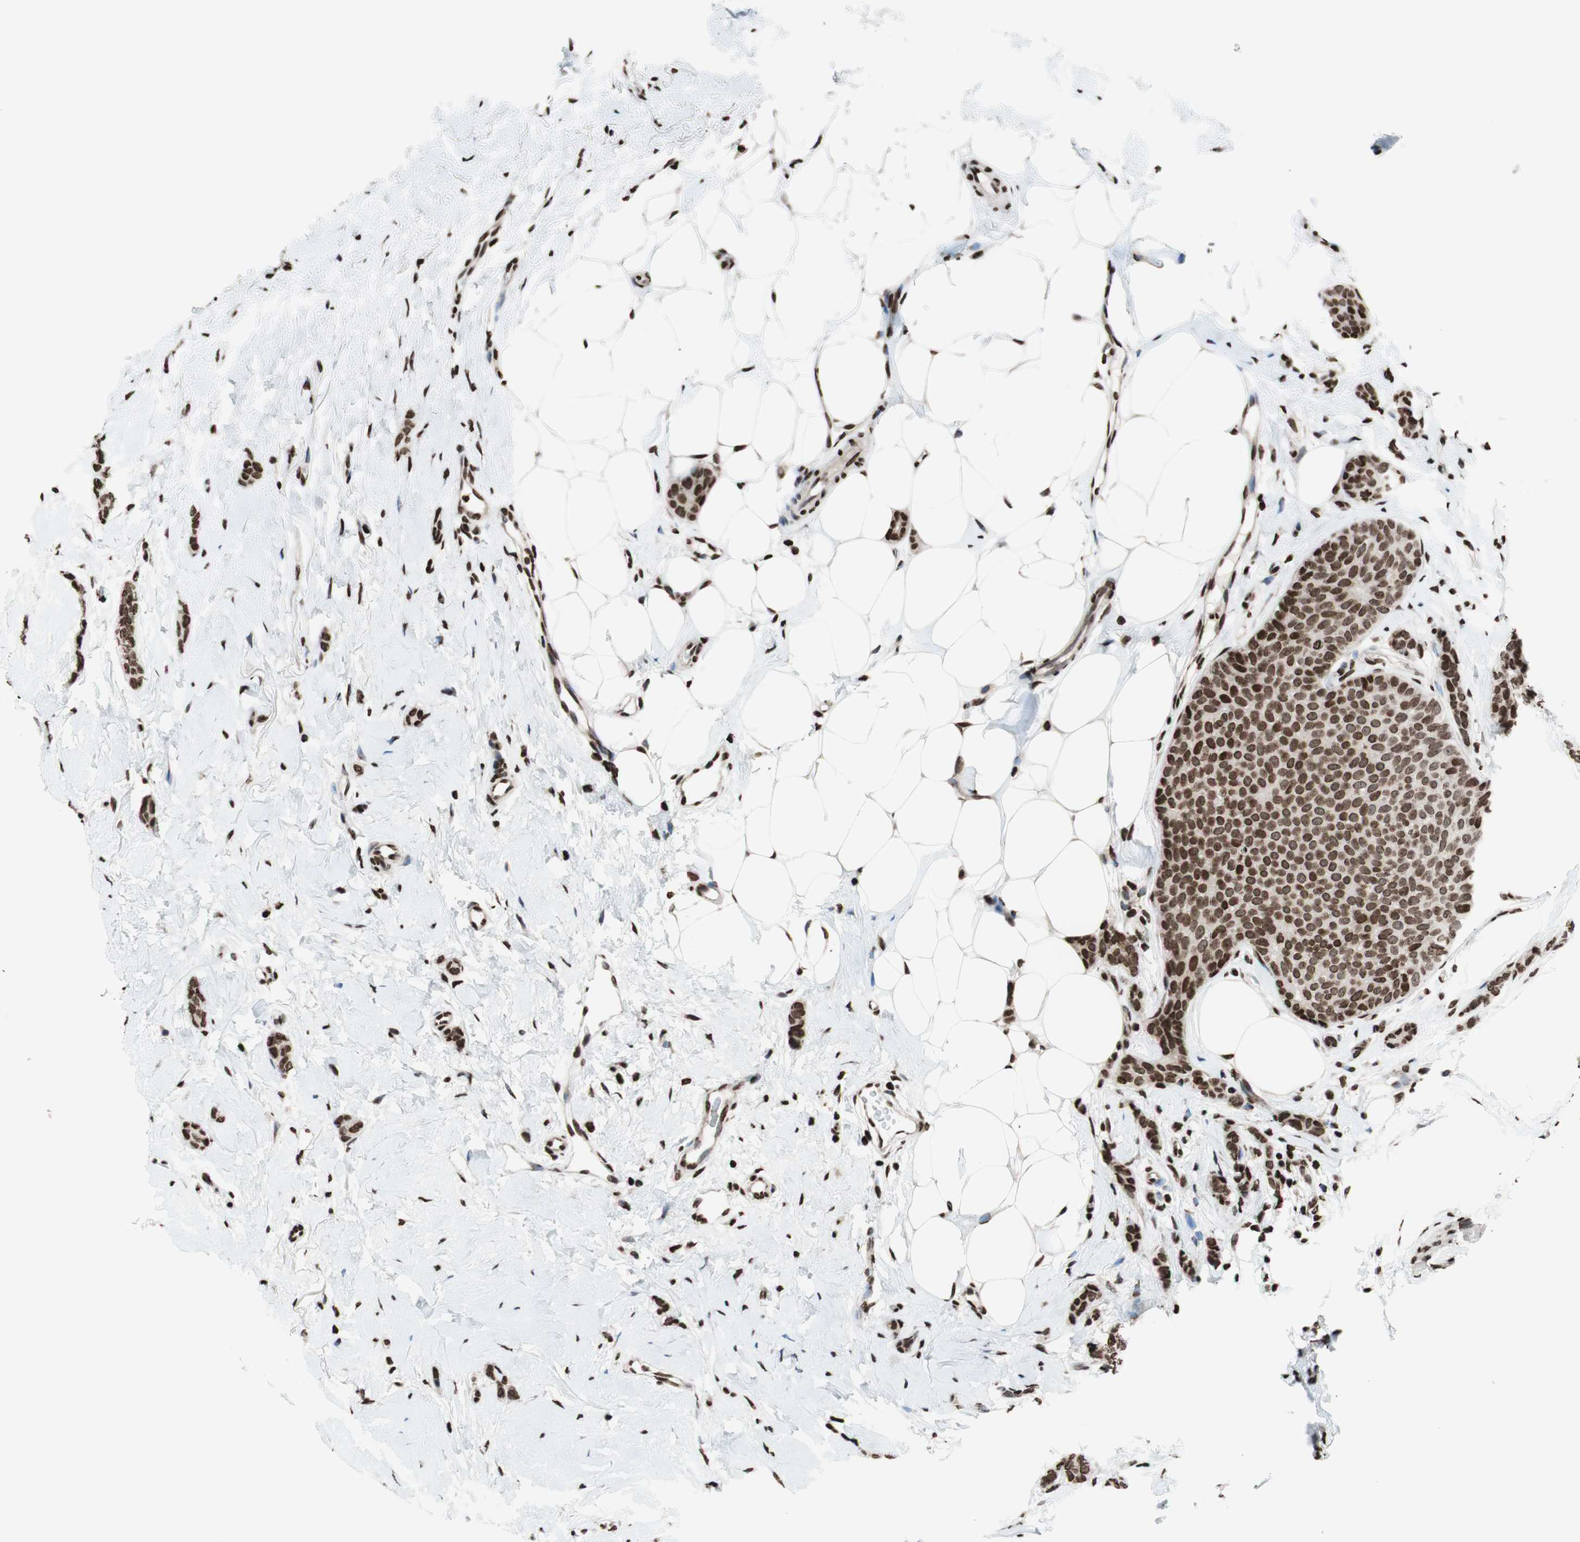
{"staining": {"intensity": "moderate", "quantity": ">75%", "location": "nuclear"}, "tissue": "breast cancer", "cell_type": "Tumor cells", "image_type": "cancer", "snomed": [{"axis": "morphology", "description": "Lobular carcinoma"}, {"axis": "topography", "description": "Skin"}, {"axis": "topography", "description": "Breast"}], "caption": "Immunohistochemistry (IHC) of human lobular carcinoma (breast) exhibits medium levels of moderate nuclear staining in approximately >75% of tumor cells. The protein of interest is stained brown, and the nuclei are stained in blue (DAB IHC with brightfield microscopy, high magnification).", "gene": "NCOA3", "patient": {"sex": "female", "age": 46}}